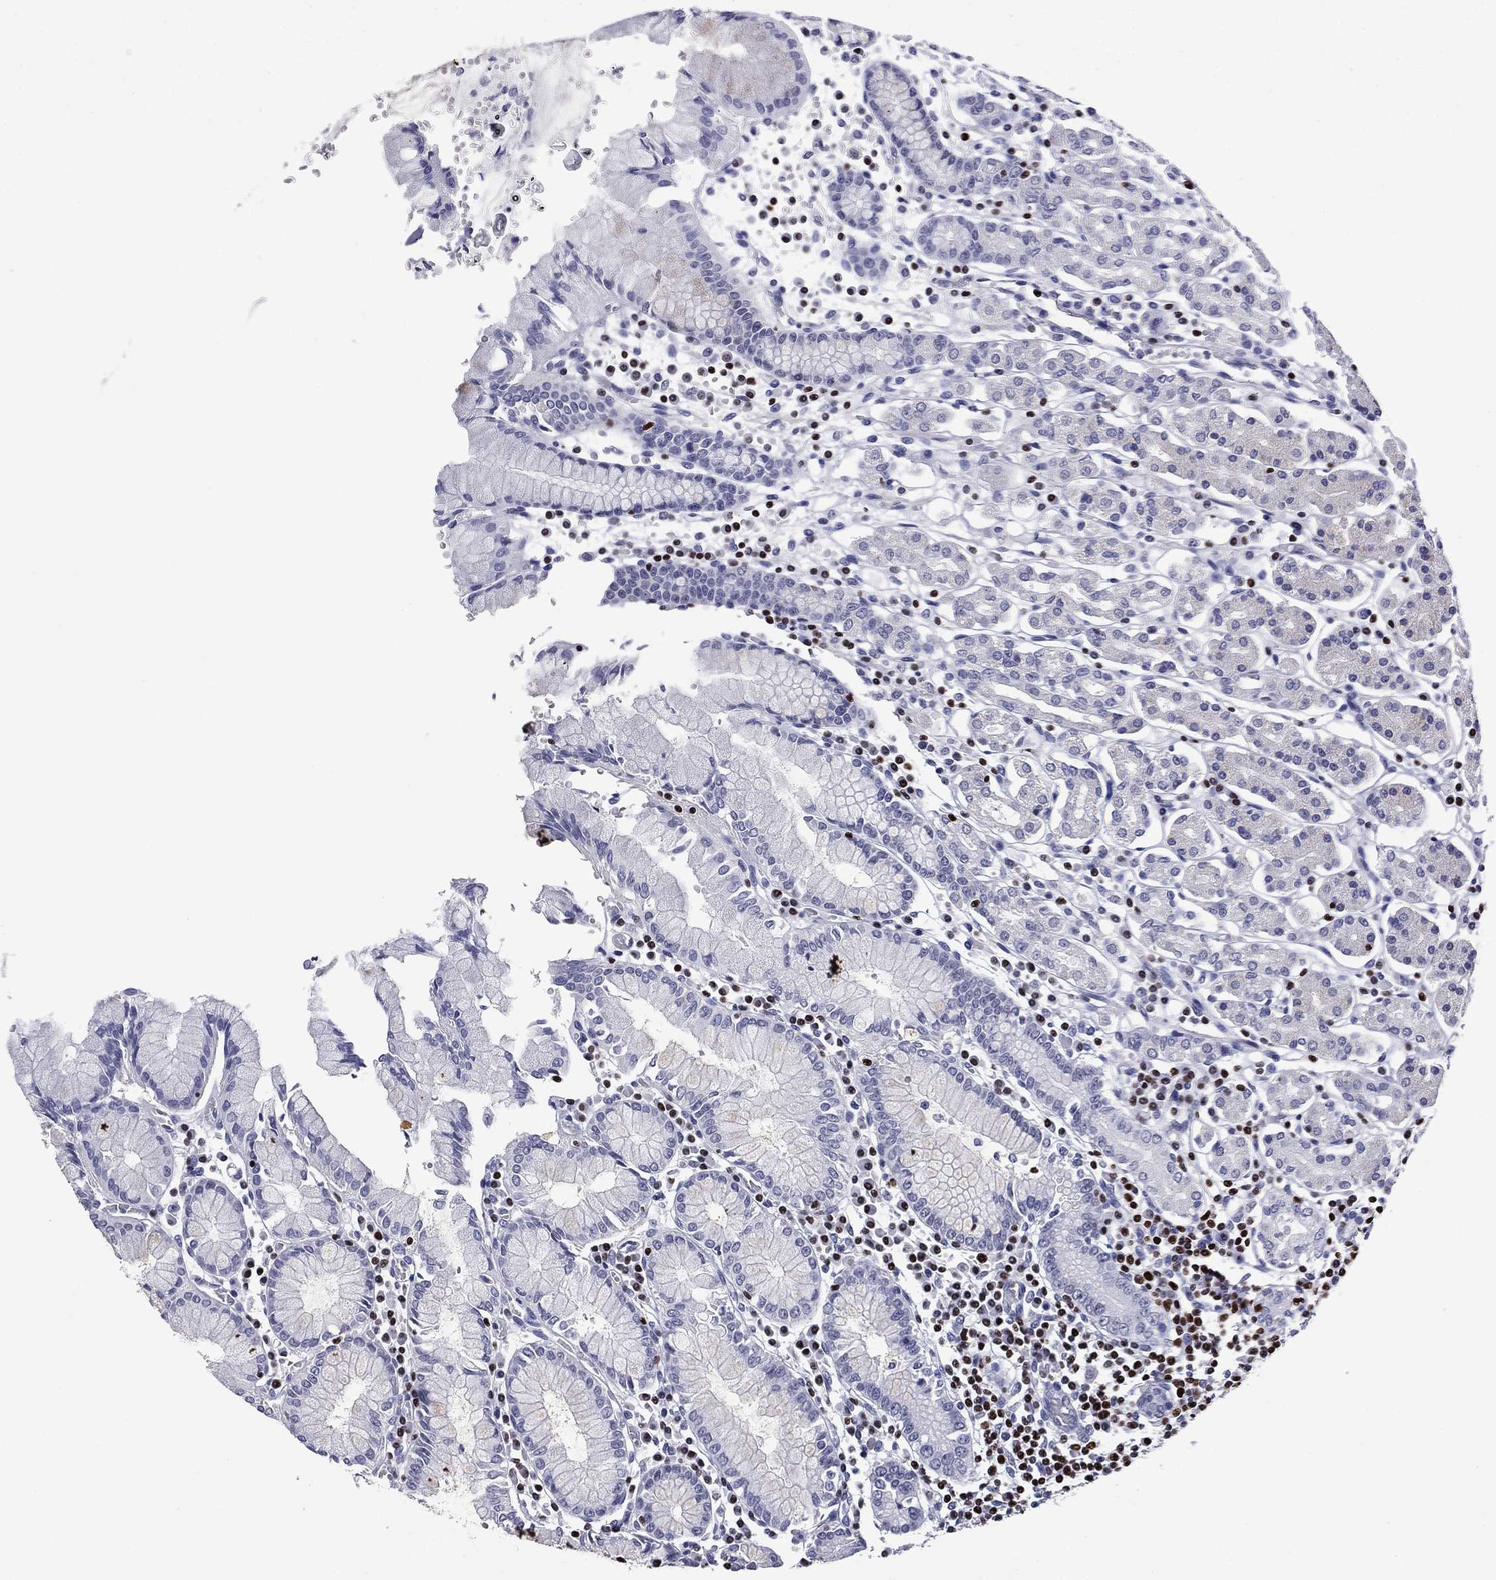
{"staining": {"intensity": "negative", "quantity": "none", "location": "none"}, "tissue": "stomach", "cell_type": "Glandular cells", "image_type": "normal", "snomed": [{"axis": "morphology", "description": "Normal tissue, NOS"}, {"axis": "topography", "description": "Stomach, upper"}, {"axis": "topography", "description": "Stomach"}], "caption": "The IHC histopathology image has no significant expression in glandular cells of stomach.", "gene": "IKZF3", "patient": {"sex": "male", "age": 62}}